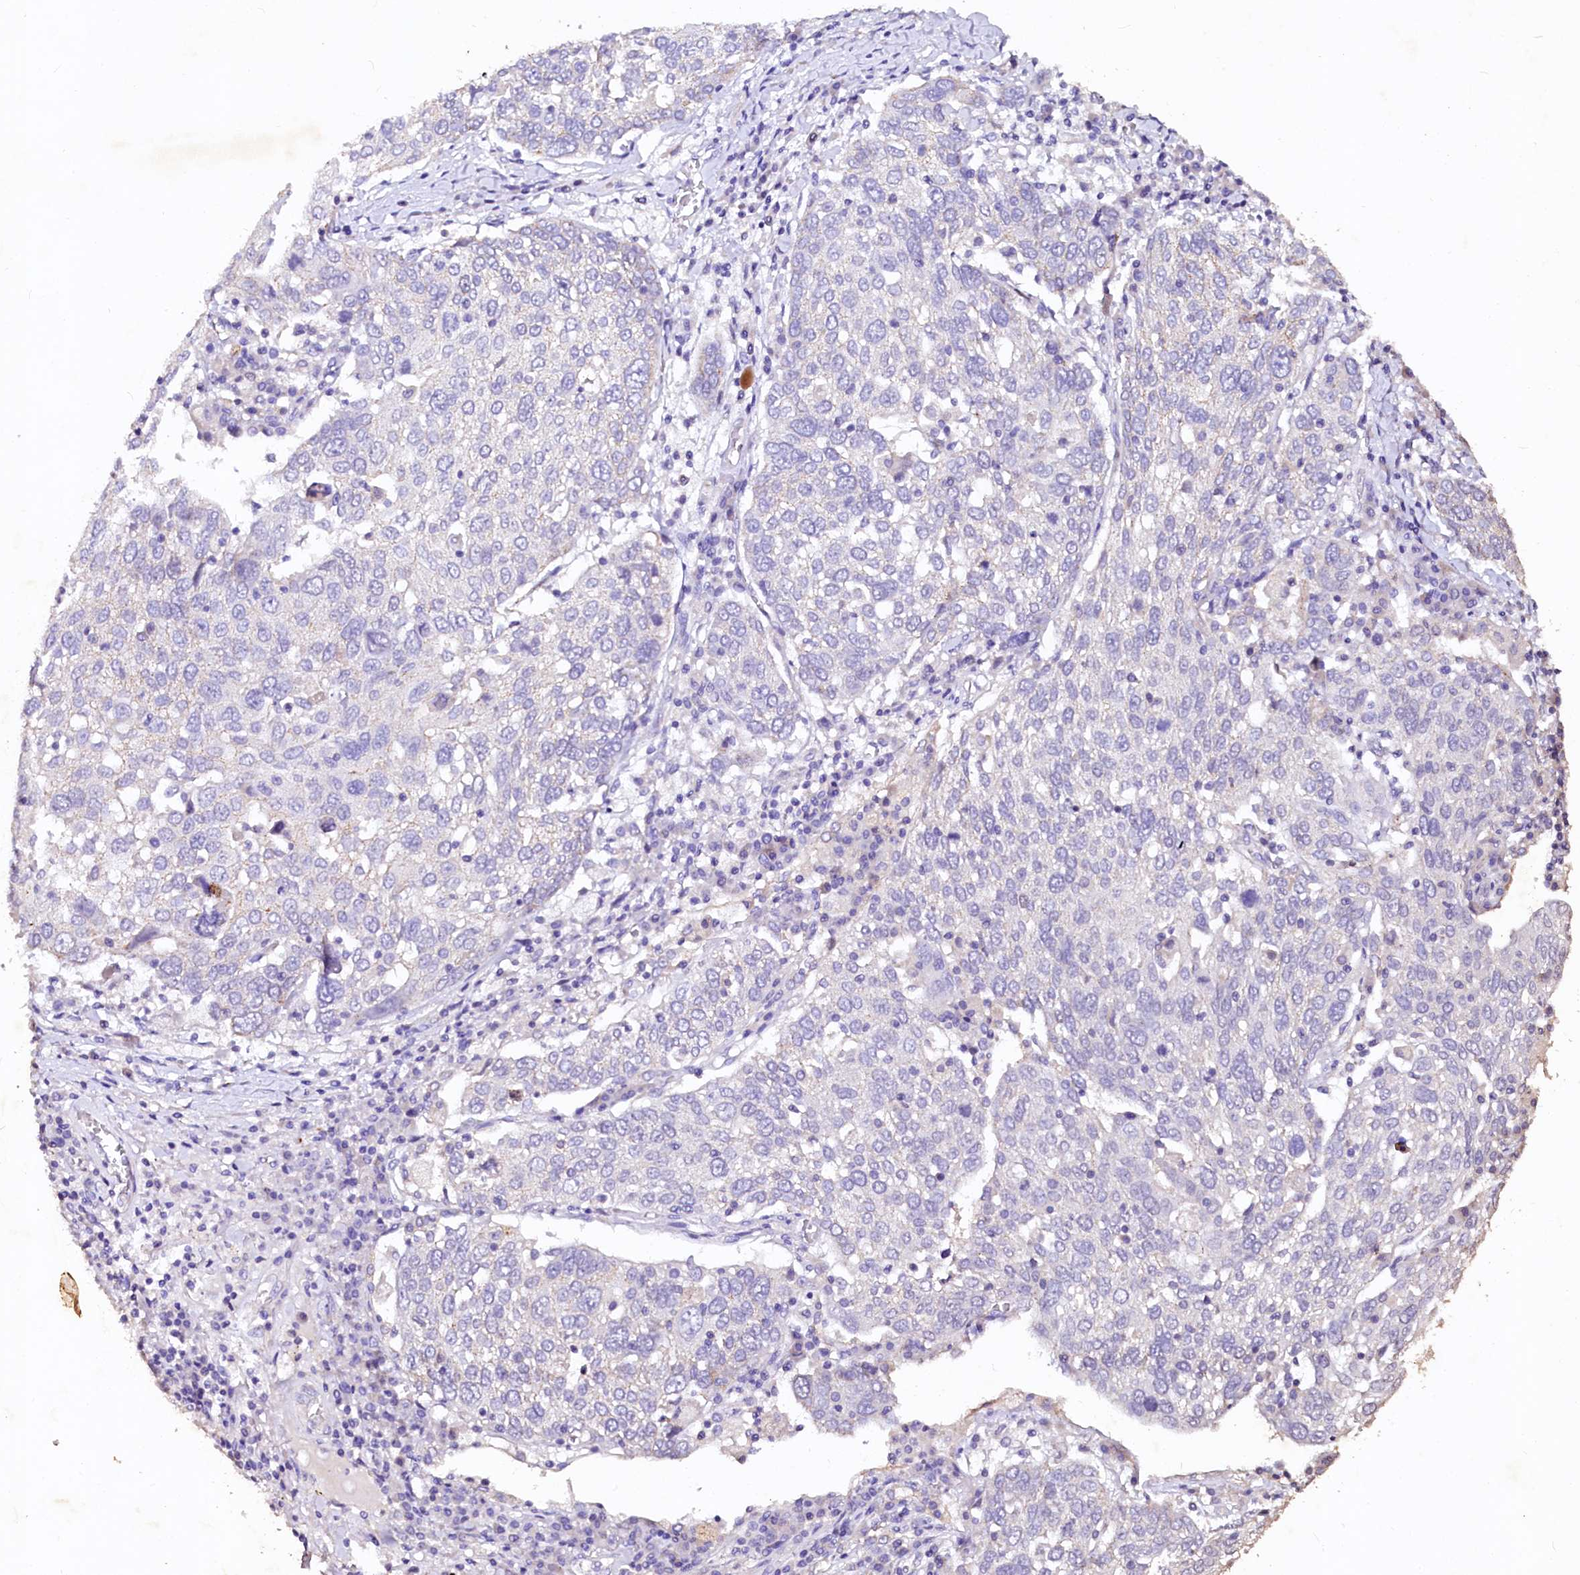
{"staining": {"intensity": "negative", "quantity": "none", "location": "none"}, "tissue": "lung cancer", "cell_type": "Tumor cells", "image_type": "cancer", "snomed": [{"axis": "morphology", "description": "Squamous cell carcinoma, NOS"}, {"axis": "topography", "description": "Lung"}], "caption": "DAB immunohistochemical staining of squamous cell carcinoma (lung) displays no significant staining in tumor cells.", "gene": "VPS36", "patient": {"sex": "male", "age": 65}}